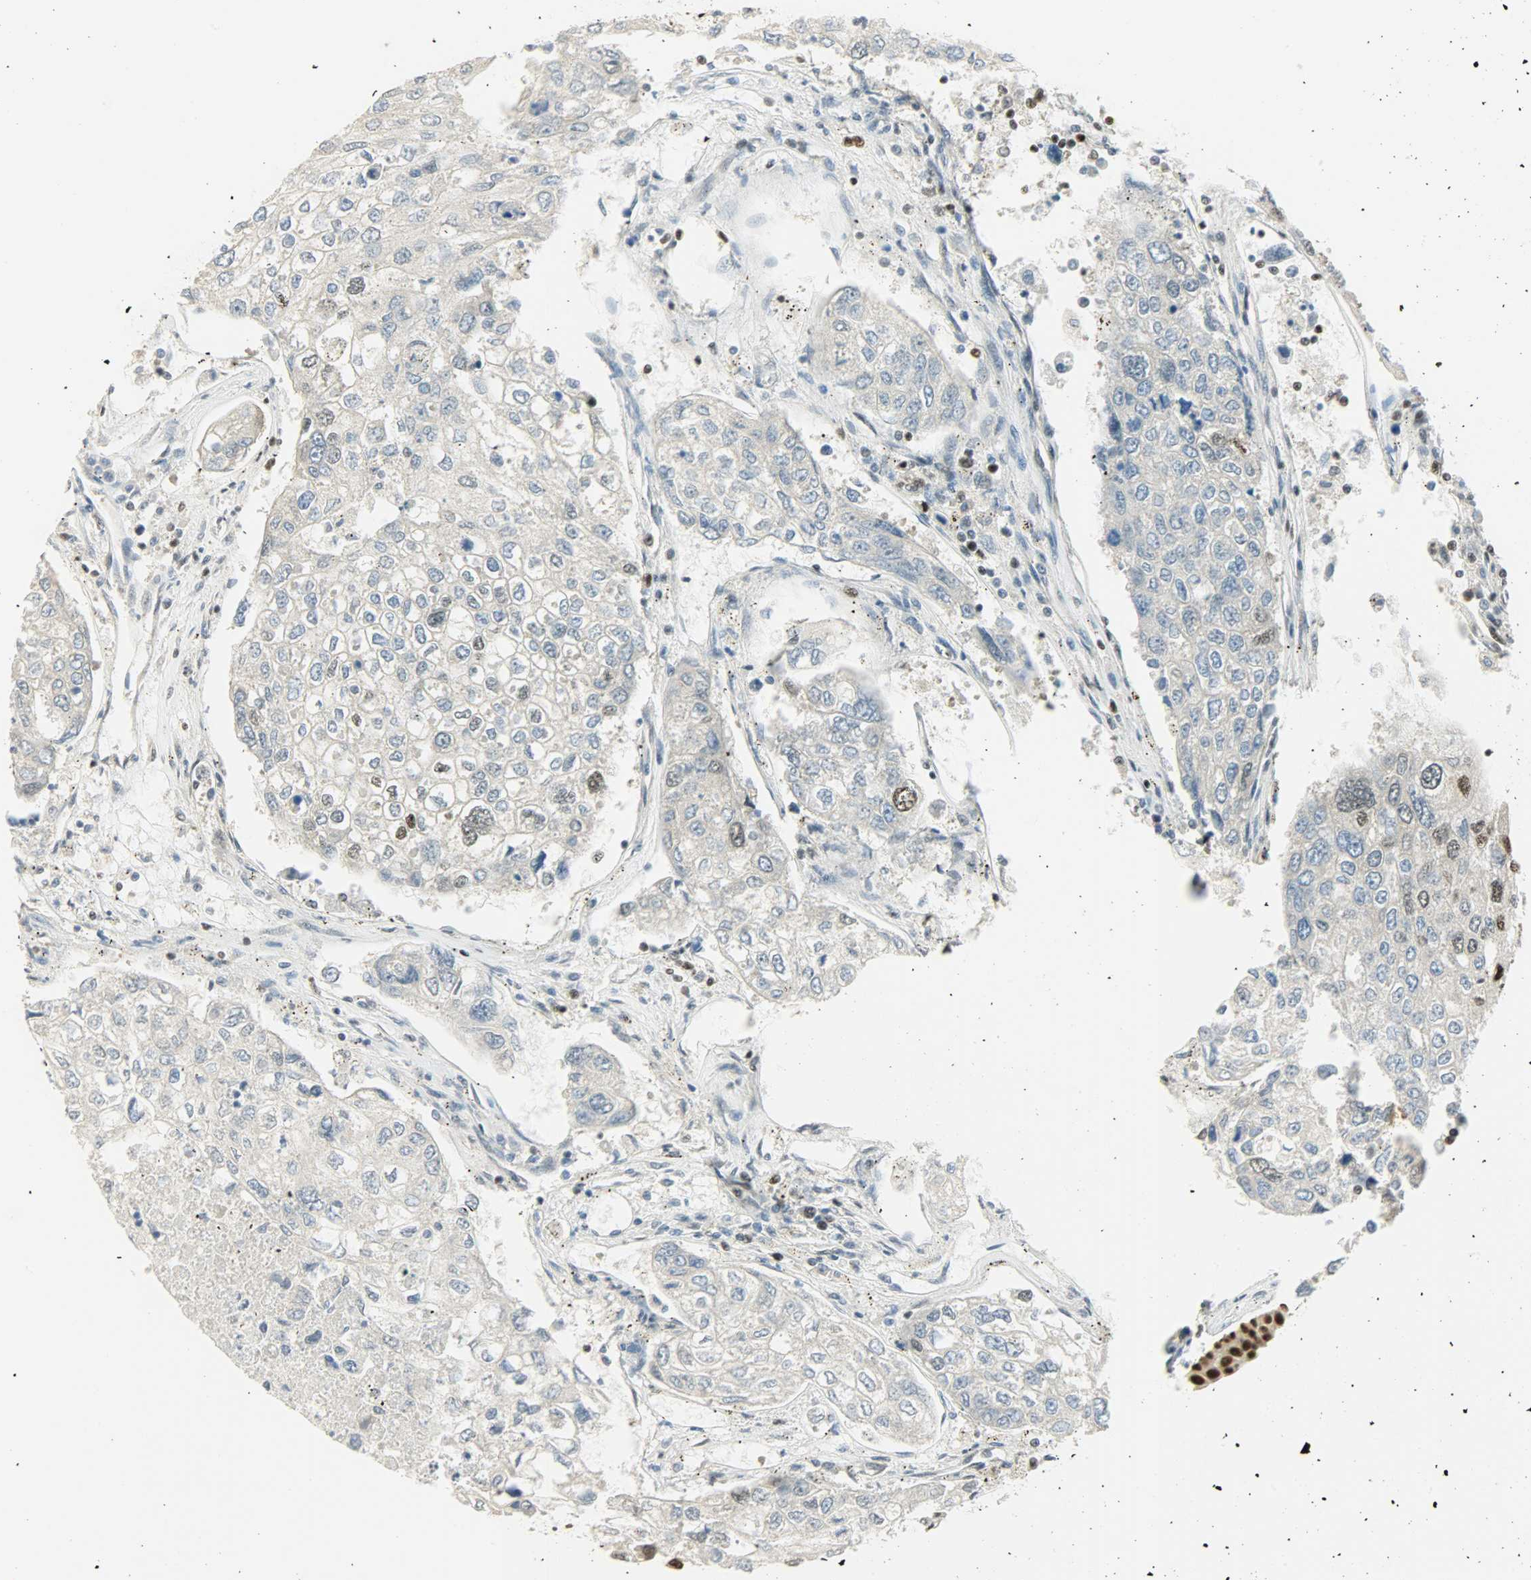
{"staining": {"intensity": "strong", "quantity": "<25%", "location": "nuclear"}, "tissue": "urothelial cancer", "cell_type": "Tumor cells", "image_type": "cancer", "snomed": [{"axis": "morphology", "description": "Urothelial carcinoma, High grade"}, {"axis": "topography", "description": "Lymph node"}, {"axis": "topography", "description": "Urinary bladder"}], "caption": "Immunohistochemical staining of urothelial cancer demonstrates medium levels of strong nuclear protein expression in about <25% of tumor cells. Nuclei are stained in blue.", "gene": "SUGP1", "patient": {"sex": "male", "age": 51}}